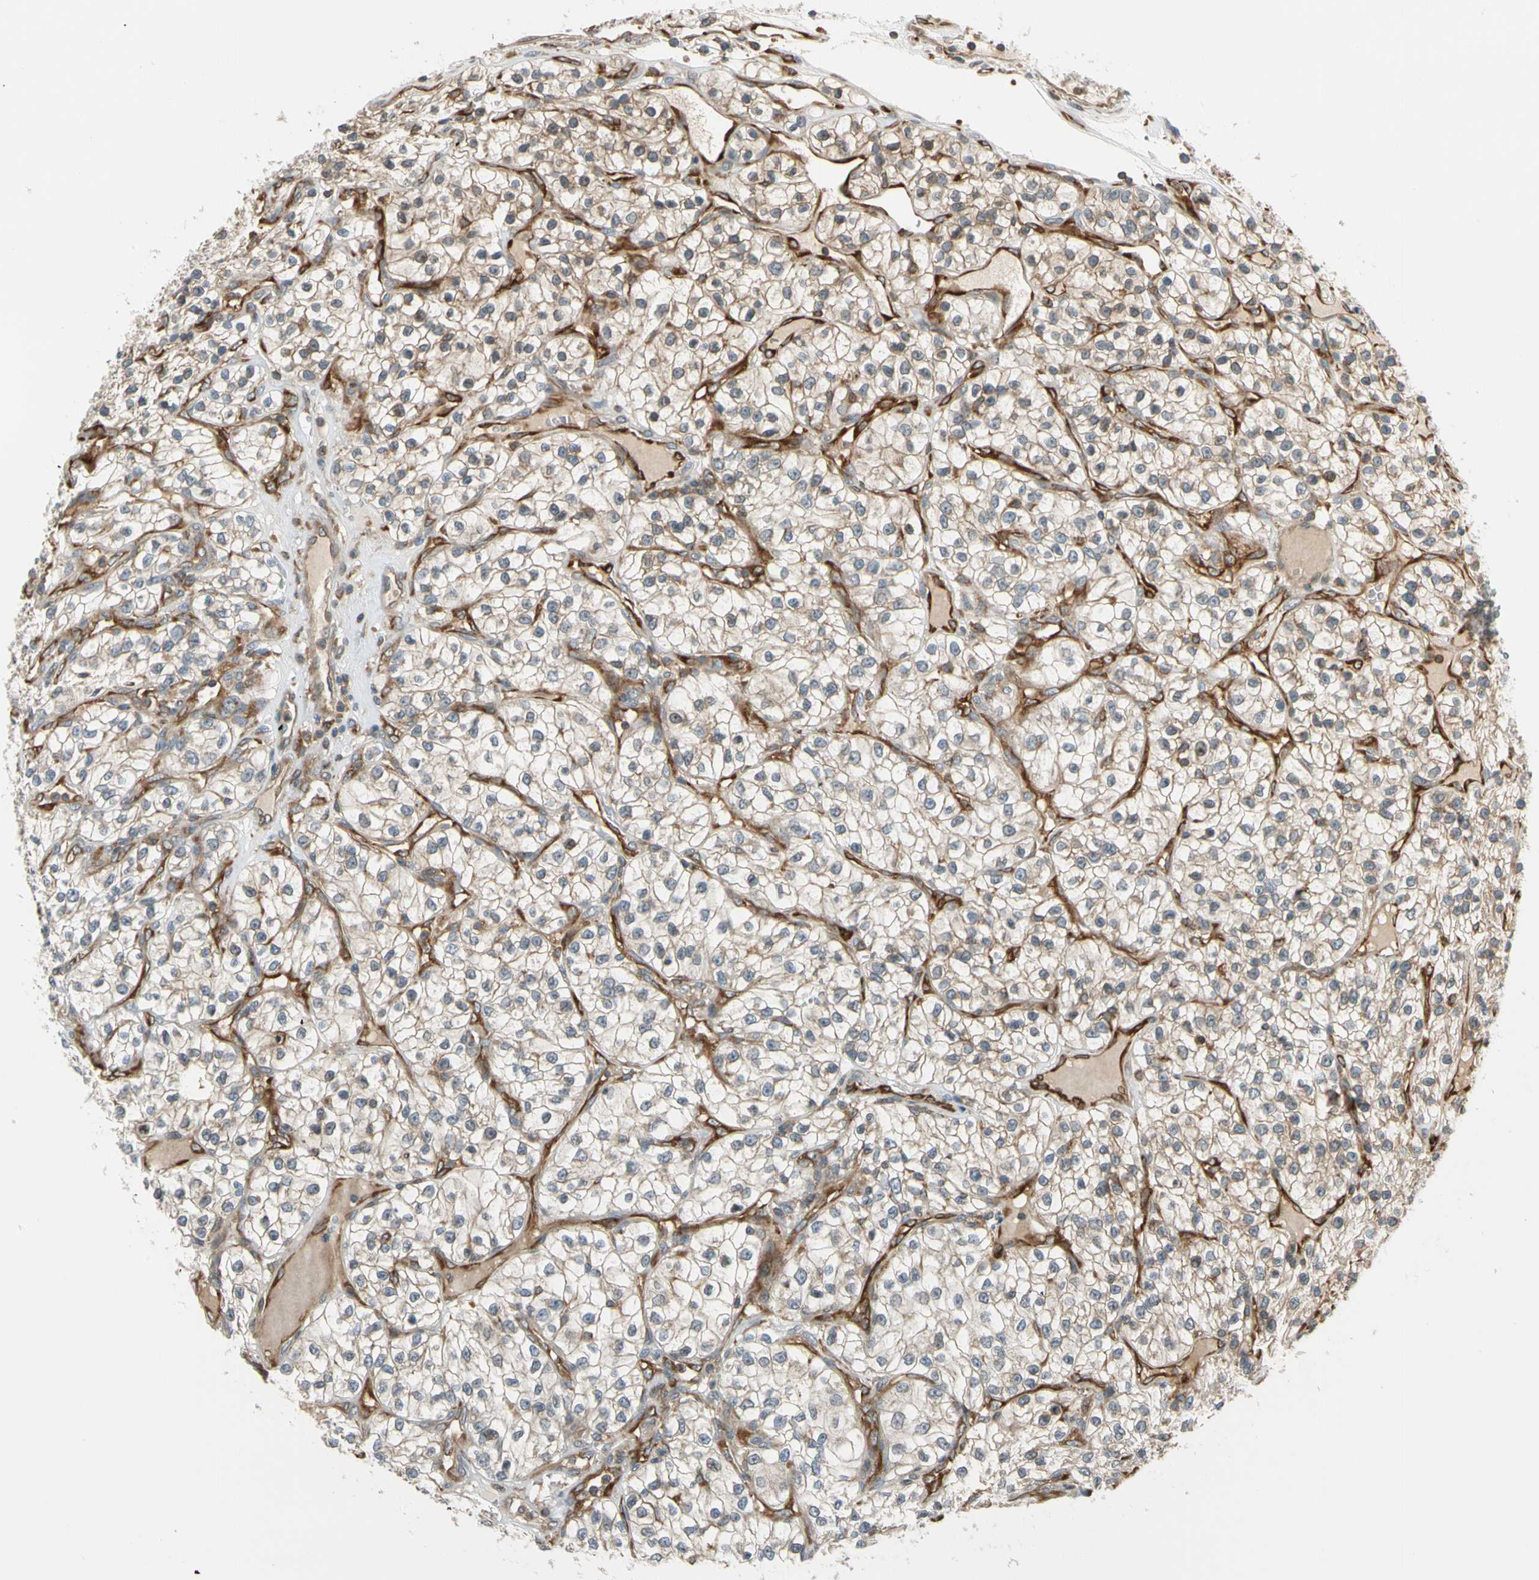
{"staining": {"intensity": "negative", "quantity": "none", "location": "none"}, "tissue": "renal cancer", "cell_type": "Tumor cells", "image_type": "cancer", "snomed": [{"axis": "morphology", "description": "Adenocarcinoma, NOS"}, {"axis": "topography", "description": "Kidney"}], "caption": "There is no significant positivity in tumor cells of renal cancer. The staining was performed using DAB (3,3'-diaminobenzidine) to visualize the protein expression in brown, while the nuclei were stained in blue with hematoxylin (Magnification: 20x).", "gene": "TRIO", "patient": {"sex": "female", "age": 57}}